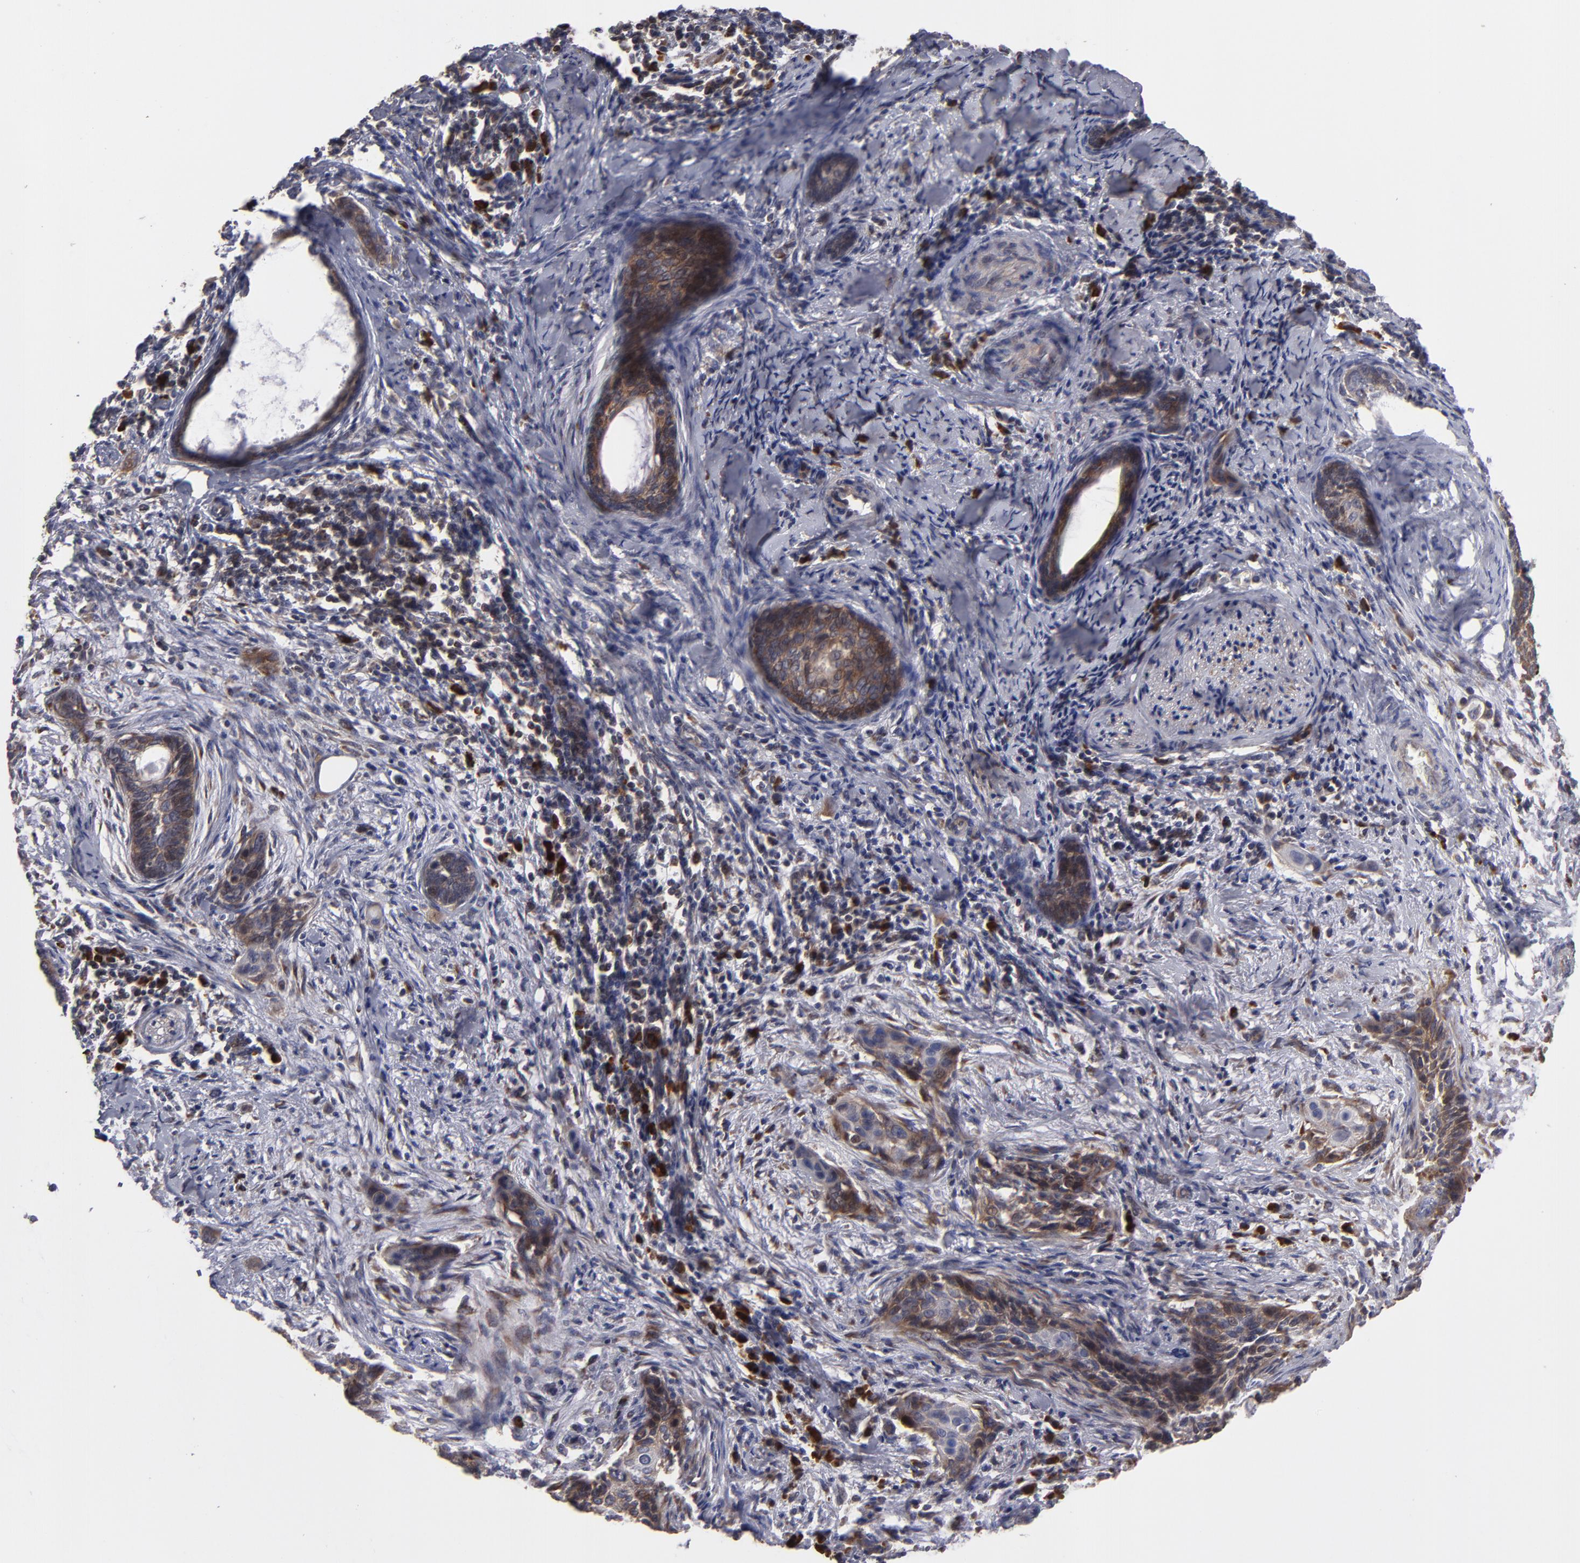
{"staining": {"intensity": "moderate", "quantity": ">75%", "location": "cytoplasmic/membranous"}, "tissue": "cervical cancer", "cell_type": "Tumor cells", "image_type": "cancer", "snomed": [{"axis": "morphology", "description": "Squamous cell carcinoma, NOS"}, {"axis": "topography", "description": "Cervix"}], "caption": "High-power microscopy captured an immunohistochemistry (IHC) image of cervical cancer, revealing moderate cytoplasmic/membranous staining in approximately >75% of tumor cells.", "gene": "SND1", "patient": {"sex": "female", "age": 33}}